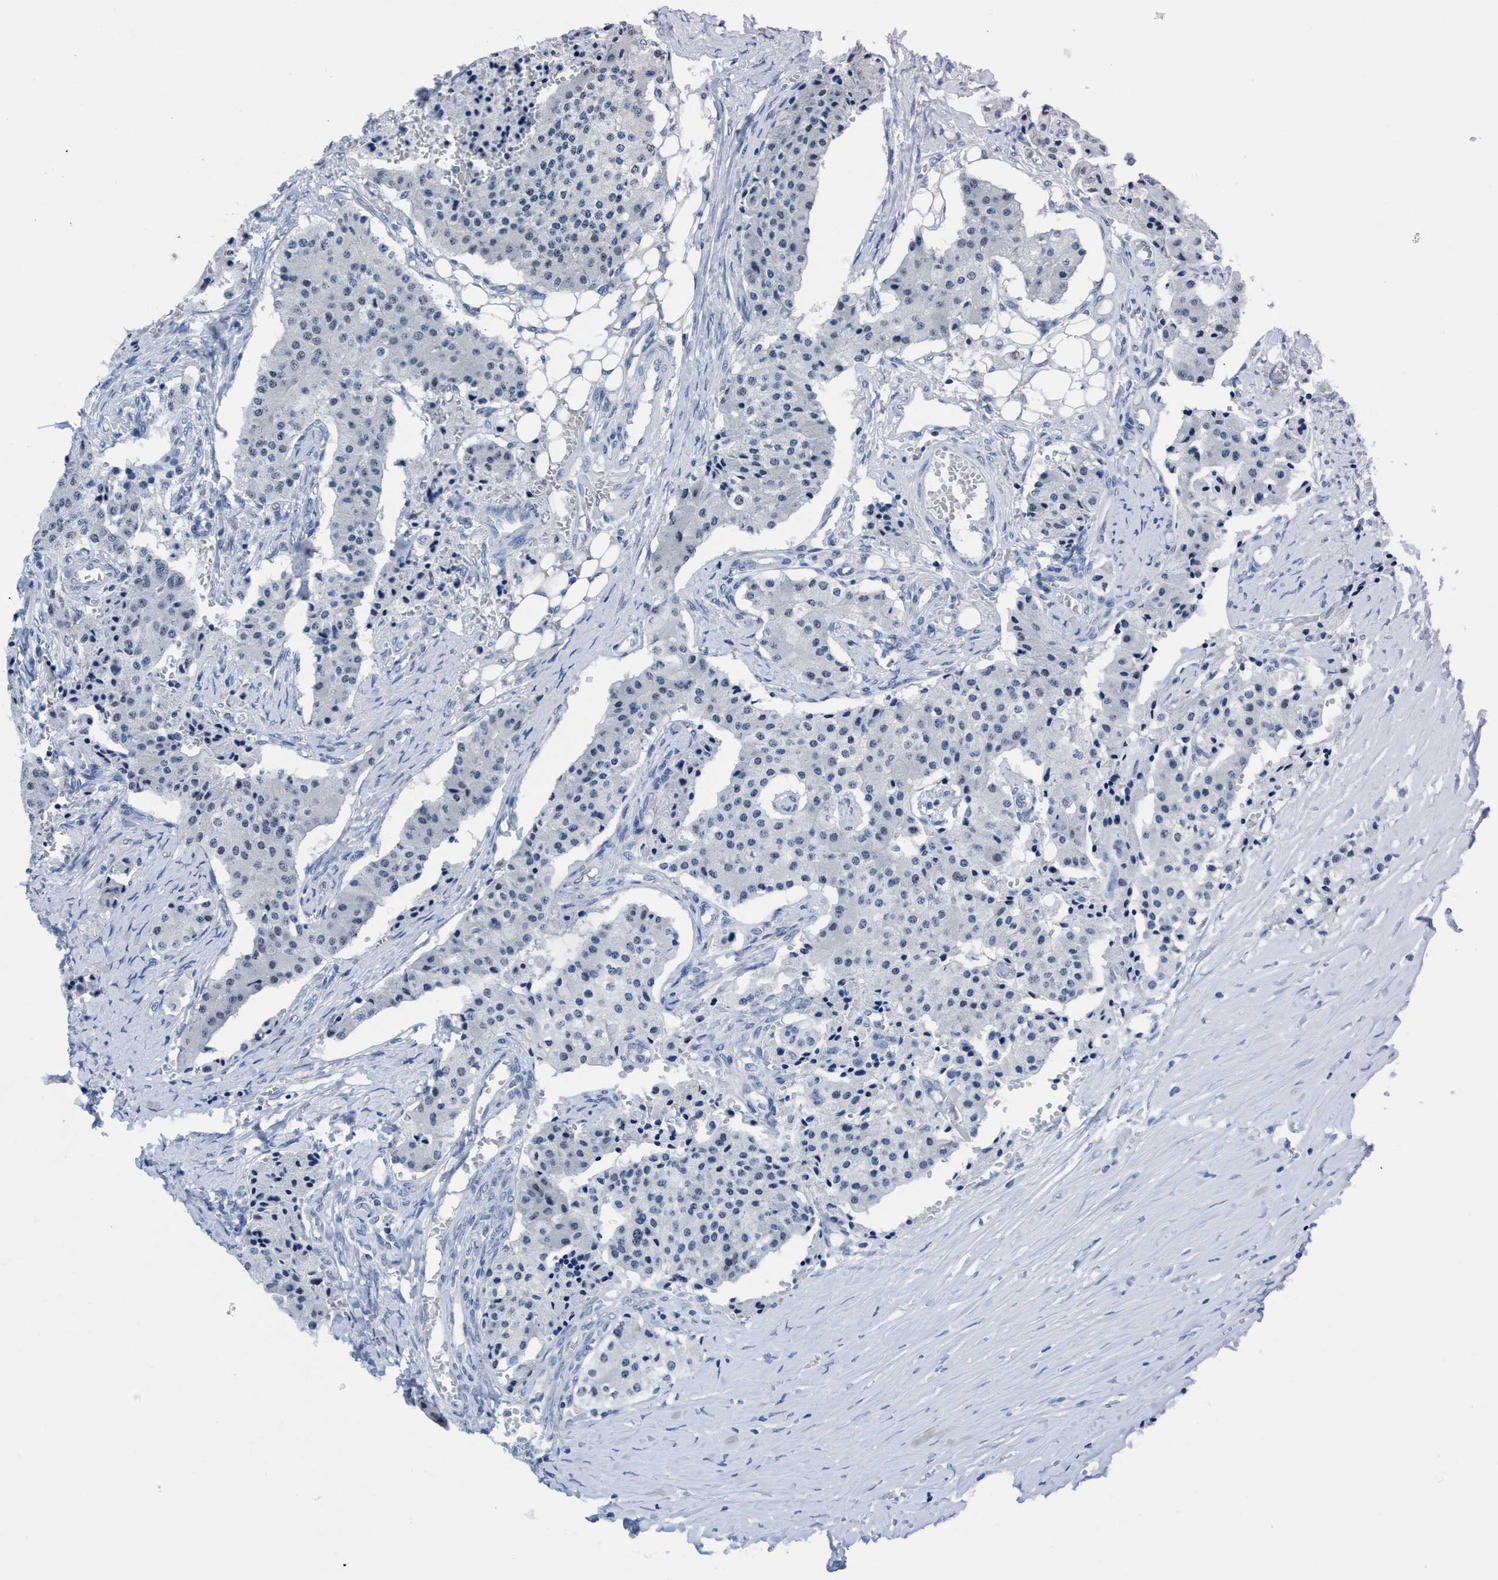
{"staining": {"intensity": "negative", "quantity": "none", "location": "none"}, "tissue": "carcinoid", "cell_type": "Tumor cells", "image_type": "cancer", "snomed": [{"axis": "morphology", "description": "Carcinoid, malignant, NOS"}, {"axis": "topography", "description": "Colon"}], "caption": "Micrograph shows no significant protein expression in tumor cells of carcinoid.", "gene": "DNAI1", "patient": {"sex": "female", "age": 52}}